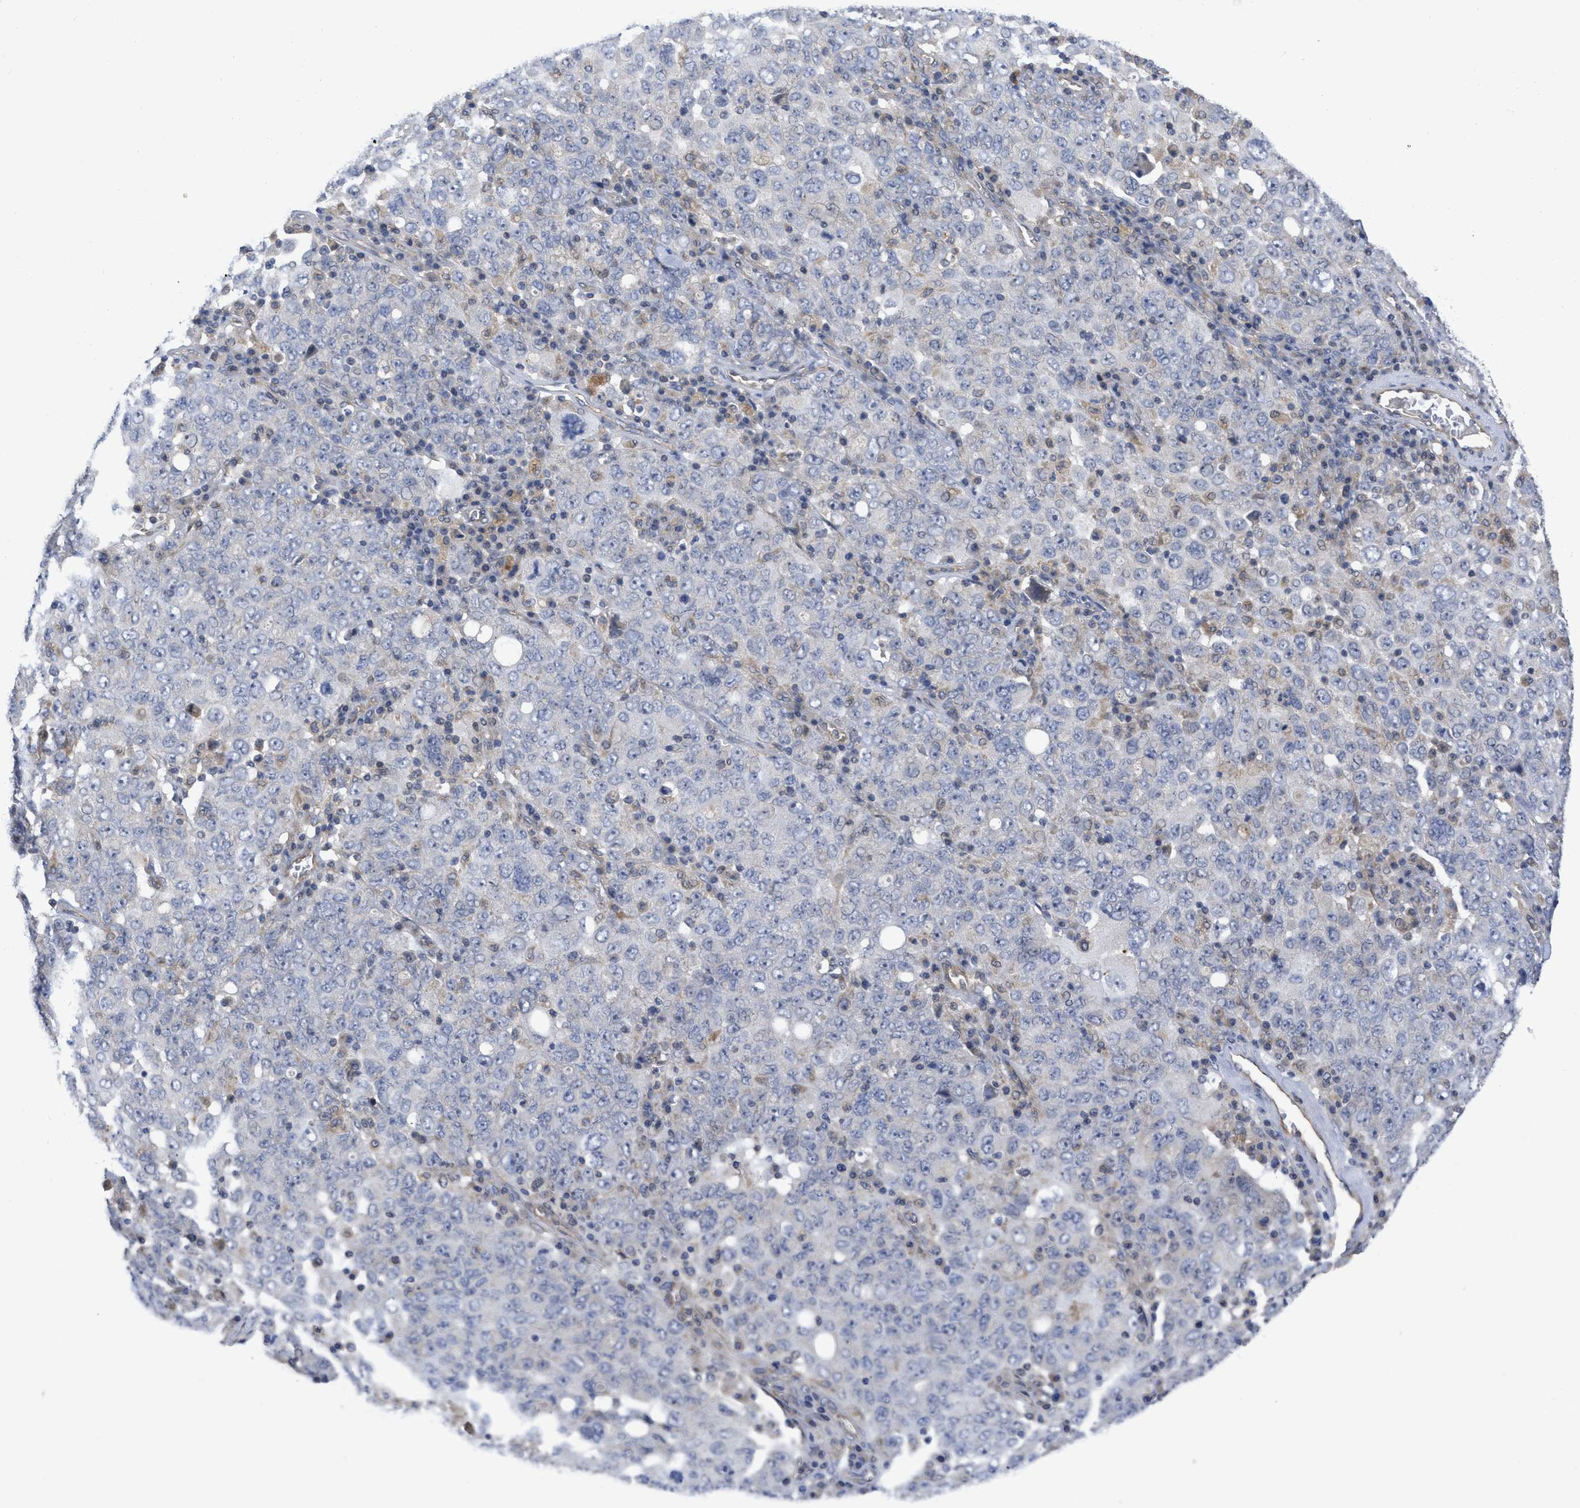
{"staining": {"intensity": "negative", "quantity": "none", "location": "none"}, "tissue": "ovarian cancer", "cell_type": "Tumor cells", "image_type": "cancer", "snomed": [{"axis": "morphology", "description": "Carcinoma, endometroid"}, {"axis": "topography", "description": "Ovary"}], "caption": "Endometroid carcinoma (ovarian) was stained to show a protein in brown. There is no significant staining in tumor cells.", "gene": "ARHGEF26", "patient": {"sex": "female", "age": 62}}